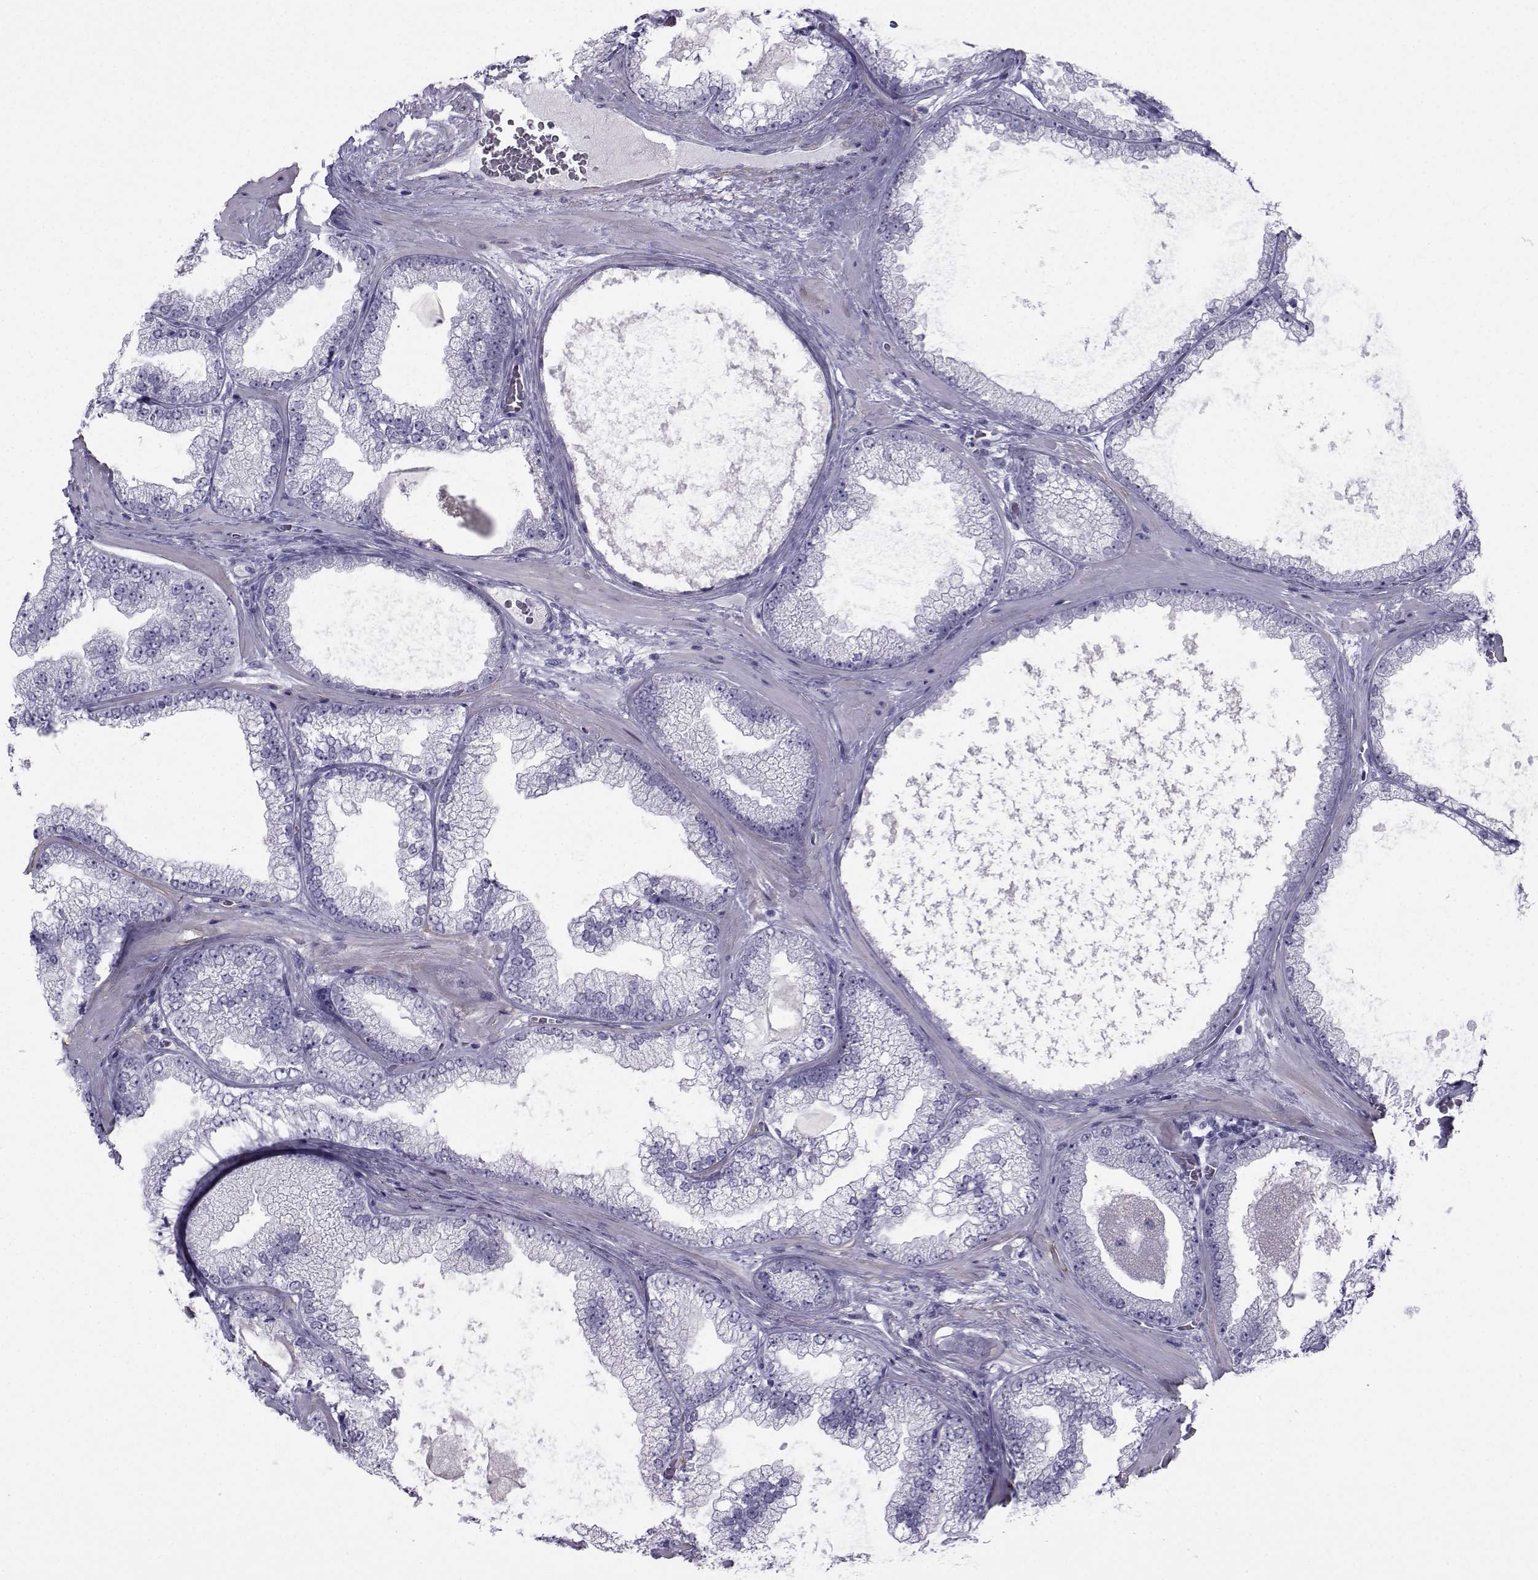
{"staining": {"intensity": "negative", "quantity": "none", "location": "none"}, "tissue": "prostate cancer", "cell_type": "Tumor cells", "image_type": "cancer", "snomed": [{"axis": "morphology", "description": "Adenocarcinoma, Low grade"}, {"axis": "topography", "description": "Prostate"}], "caption": "A histopathology image of human prostate cancer (adenocarcinoma (low-grade)) is negative for staining in tumor cells.", "gene": "SPANXD", "patient": {"sex": "male", "age": 57}}